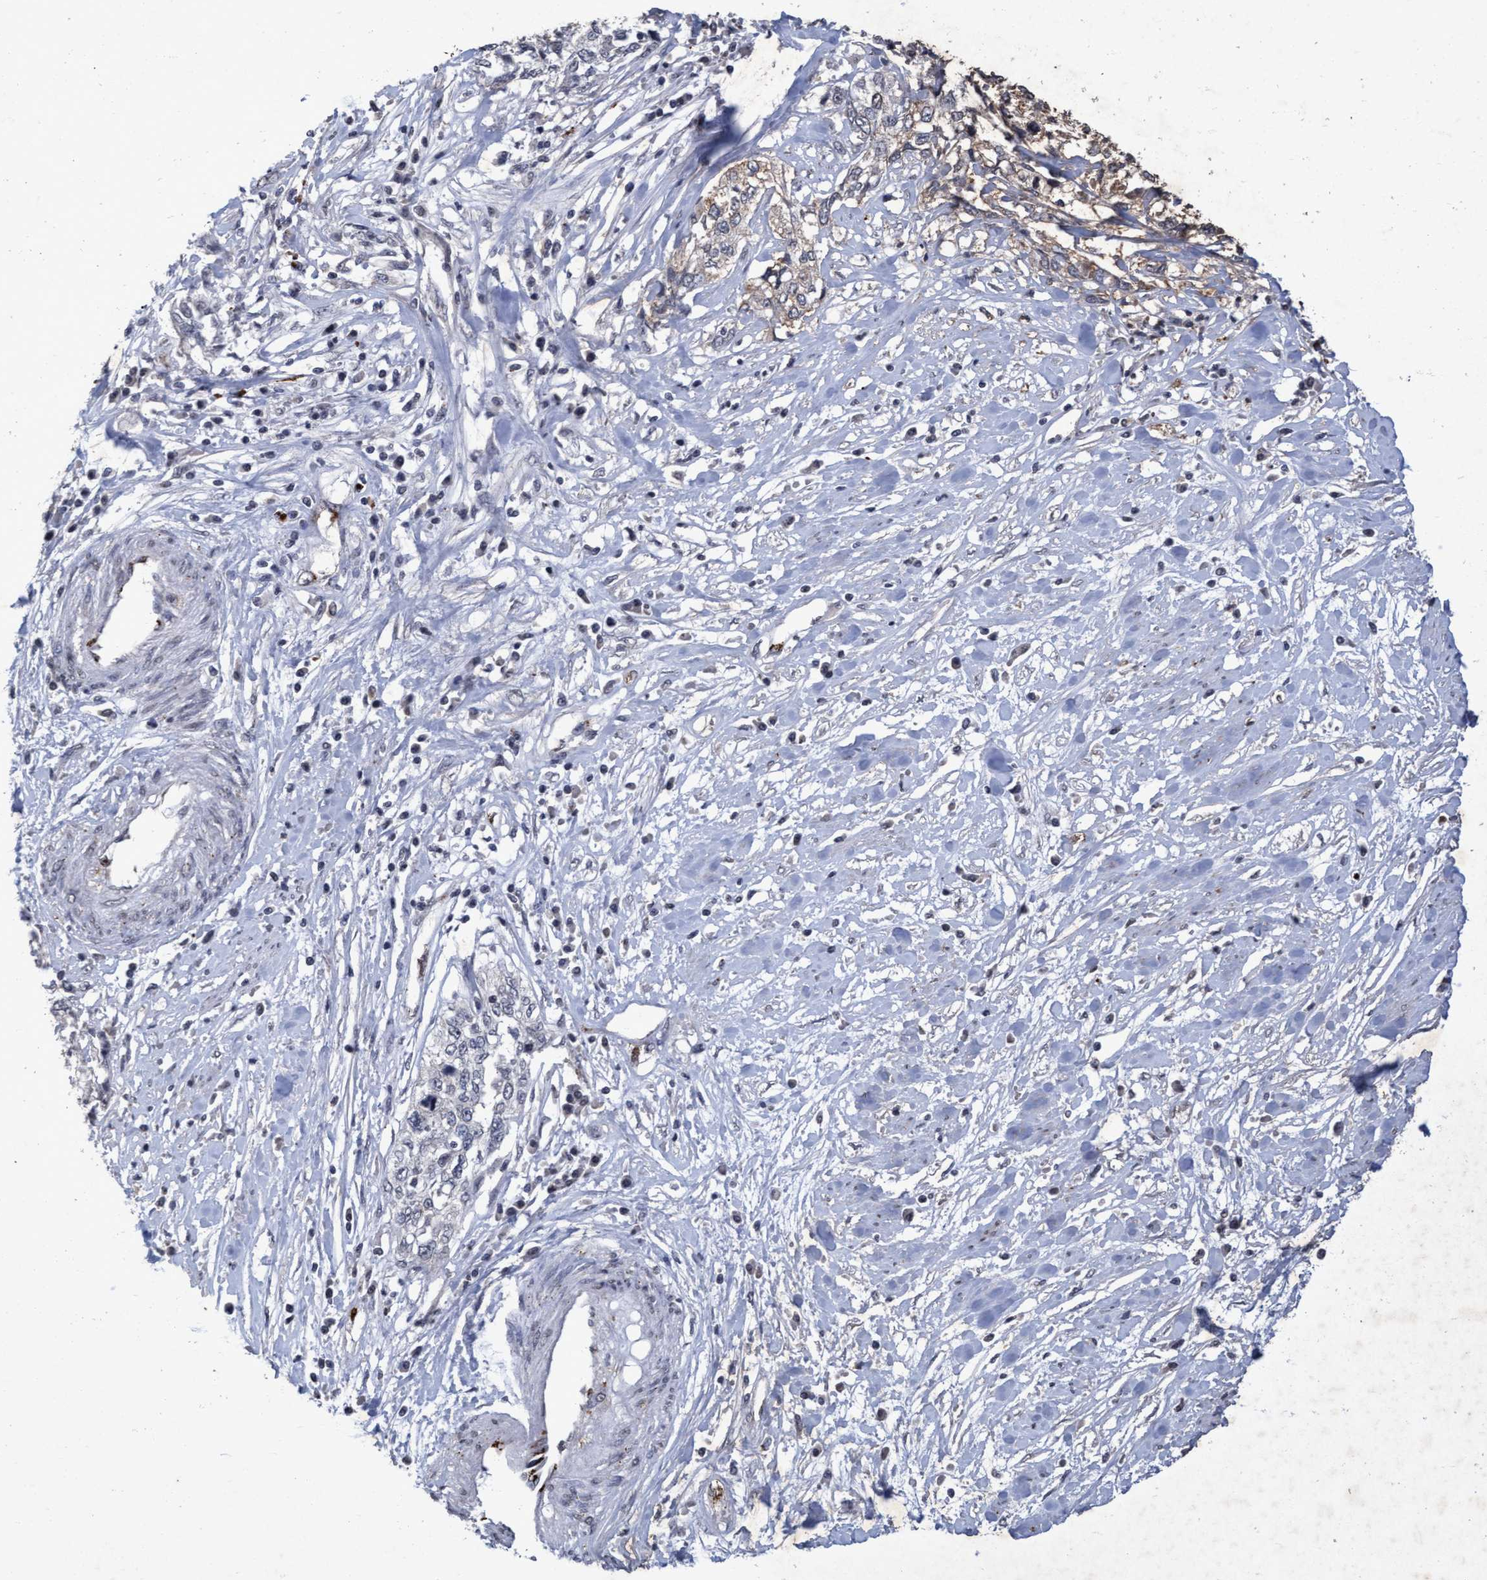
{"staining": {"intensity": "weak", "quantity": "<25%", "location": "cytoplasmic/membranous"}, "tissue": "cervical cancer", "cell_type": "Tumor cells", "image_type": "cancer", "snomed": [{"axis": "morphology", "description": "Squamous cell carcinoma, NOS"}, {"axis": "topography", "description": "Cervix"}], "caption": "This is a histopathology image of immunohistochemistry staining of cervical squamous cell carcinoma, which shows no positivity in tumor cells. The staining is performed using DAB brown chromogen with nuclei counter-stained in using hematoxylin.", "gene": "GALC", "patient": {"sex": "female", "age": 57}}